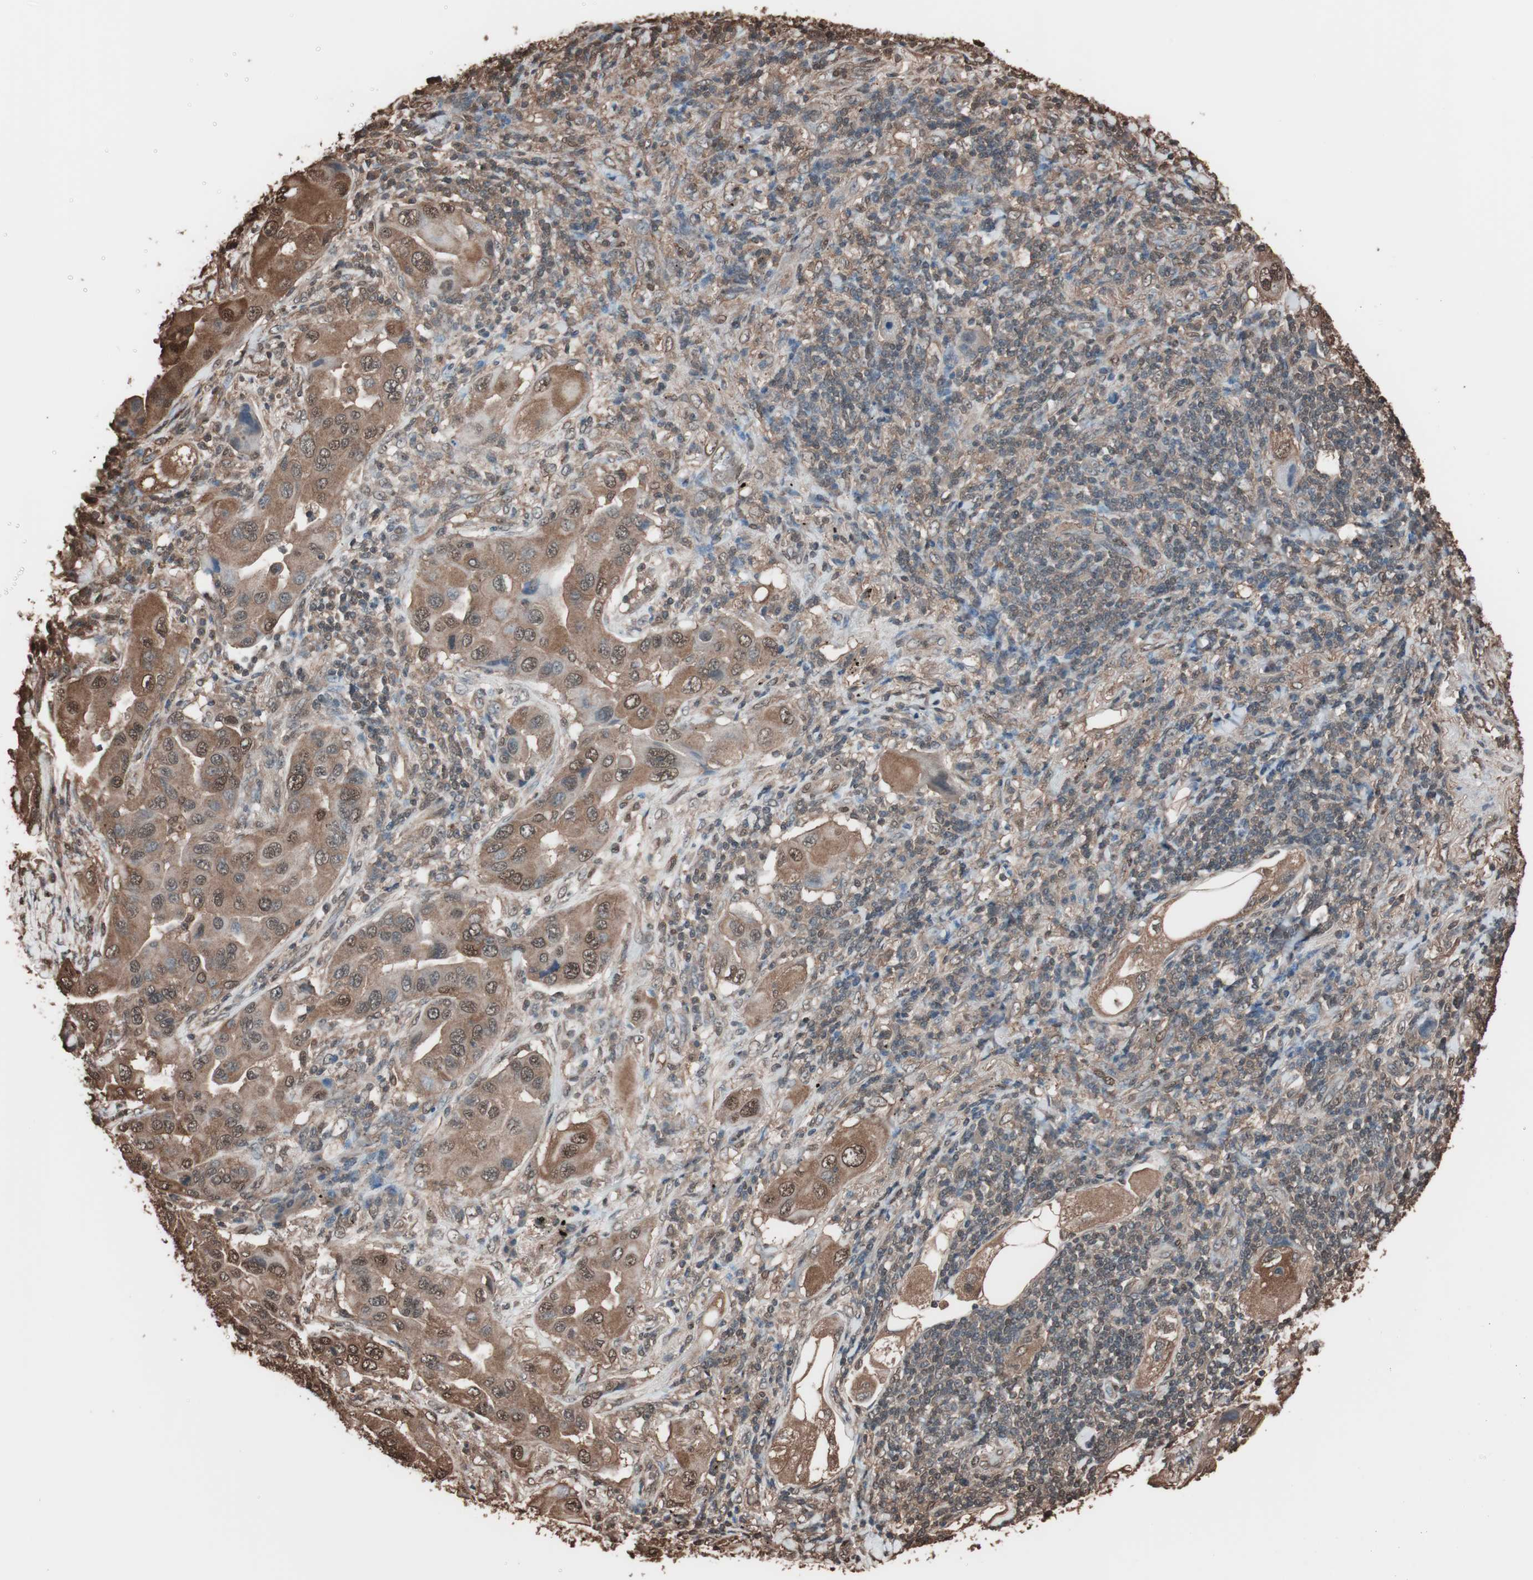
{"staining": {"intensity": "moderate", "quantity": ">75%", "location": "cytoplasmic/membranous,nuclear"}, "tissue": "lung cancer", "cell_type": "Tumor cells", "image_type": "cancer", "snomed": [{"axis": "morphology", "description": "Adenocarcinoma, NOS"}, {"axis": "topography", "description": "Lung"}], "caption": "Tumor cells show medium levels of moderate cytoplasmic/membranous and nuclear expression in about >75% of cells in human lung adenocarcinoma. (DAB IHC with brightfield microscopy, high magnification).", "gene": "CALM2", "patient": {"sex": "female", "age": 65}}